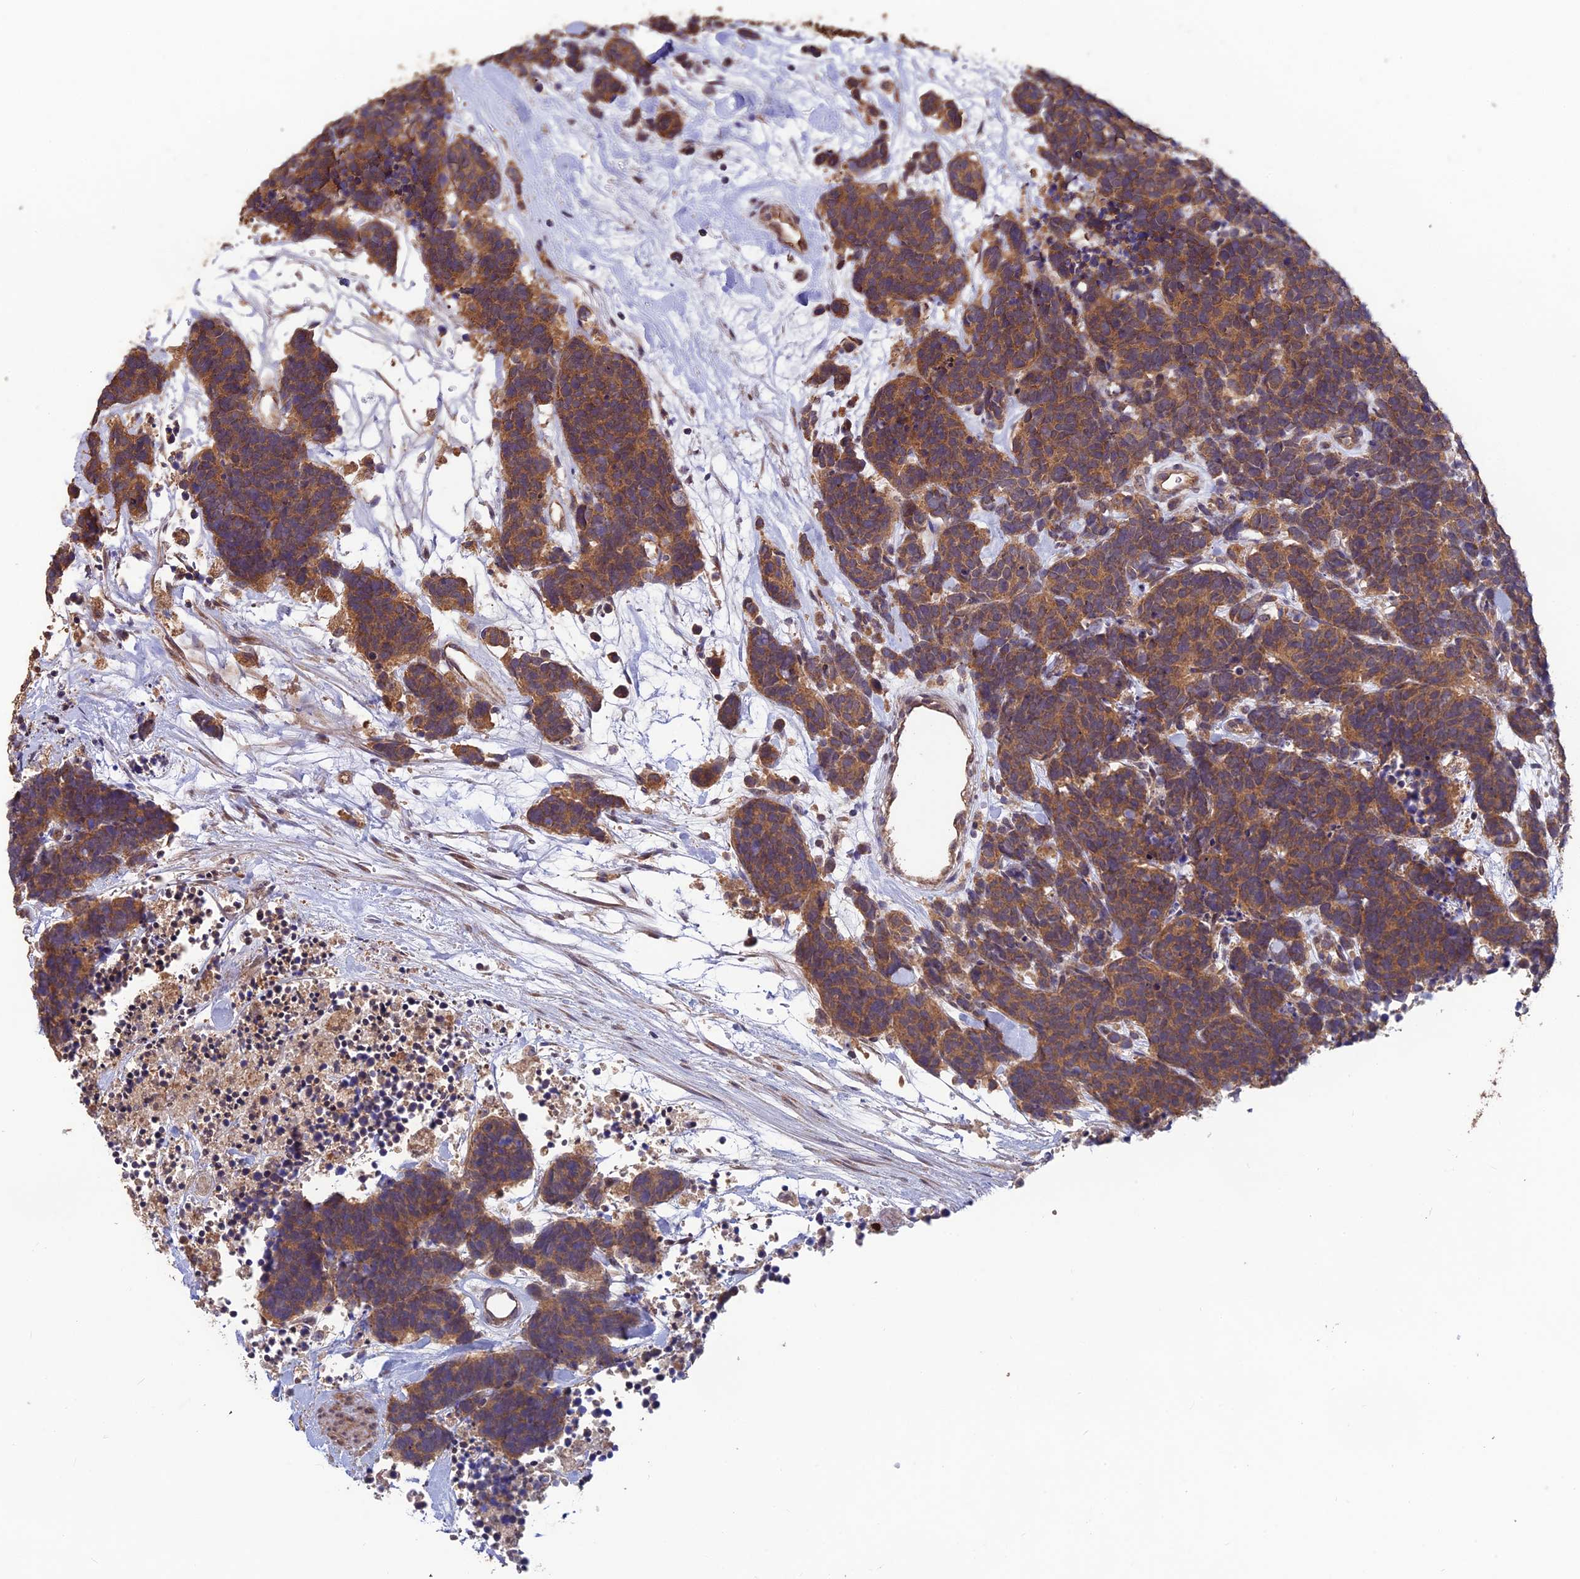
{"staining": {"intensity": "moderate", "quantity": ">75%", "location": "cytoplasmic/membranous"}, "tissue": "carcinoid", "cell_type": "Tumor cells", "image_type": "cancer", "snomed": [{"axis": "morphology", "description": "Carcinoma, NOS"}, {"axis": "morphology", "description": "Carcinoid, malignant, NOS"}, {"axis": "topography", "description": "Urinary bladder"}], "caption": "This image demonstrates immunohistochemistry staining of carcinoid, with medium moderate cytoplasmic/membranous positivity in approximately >75% of tumor cells.", "gene": "SHISA5", "patient": {"sex": "male", "age": 57}}